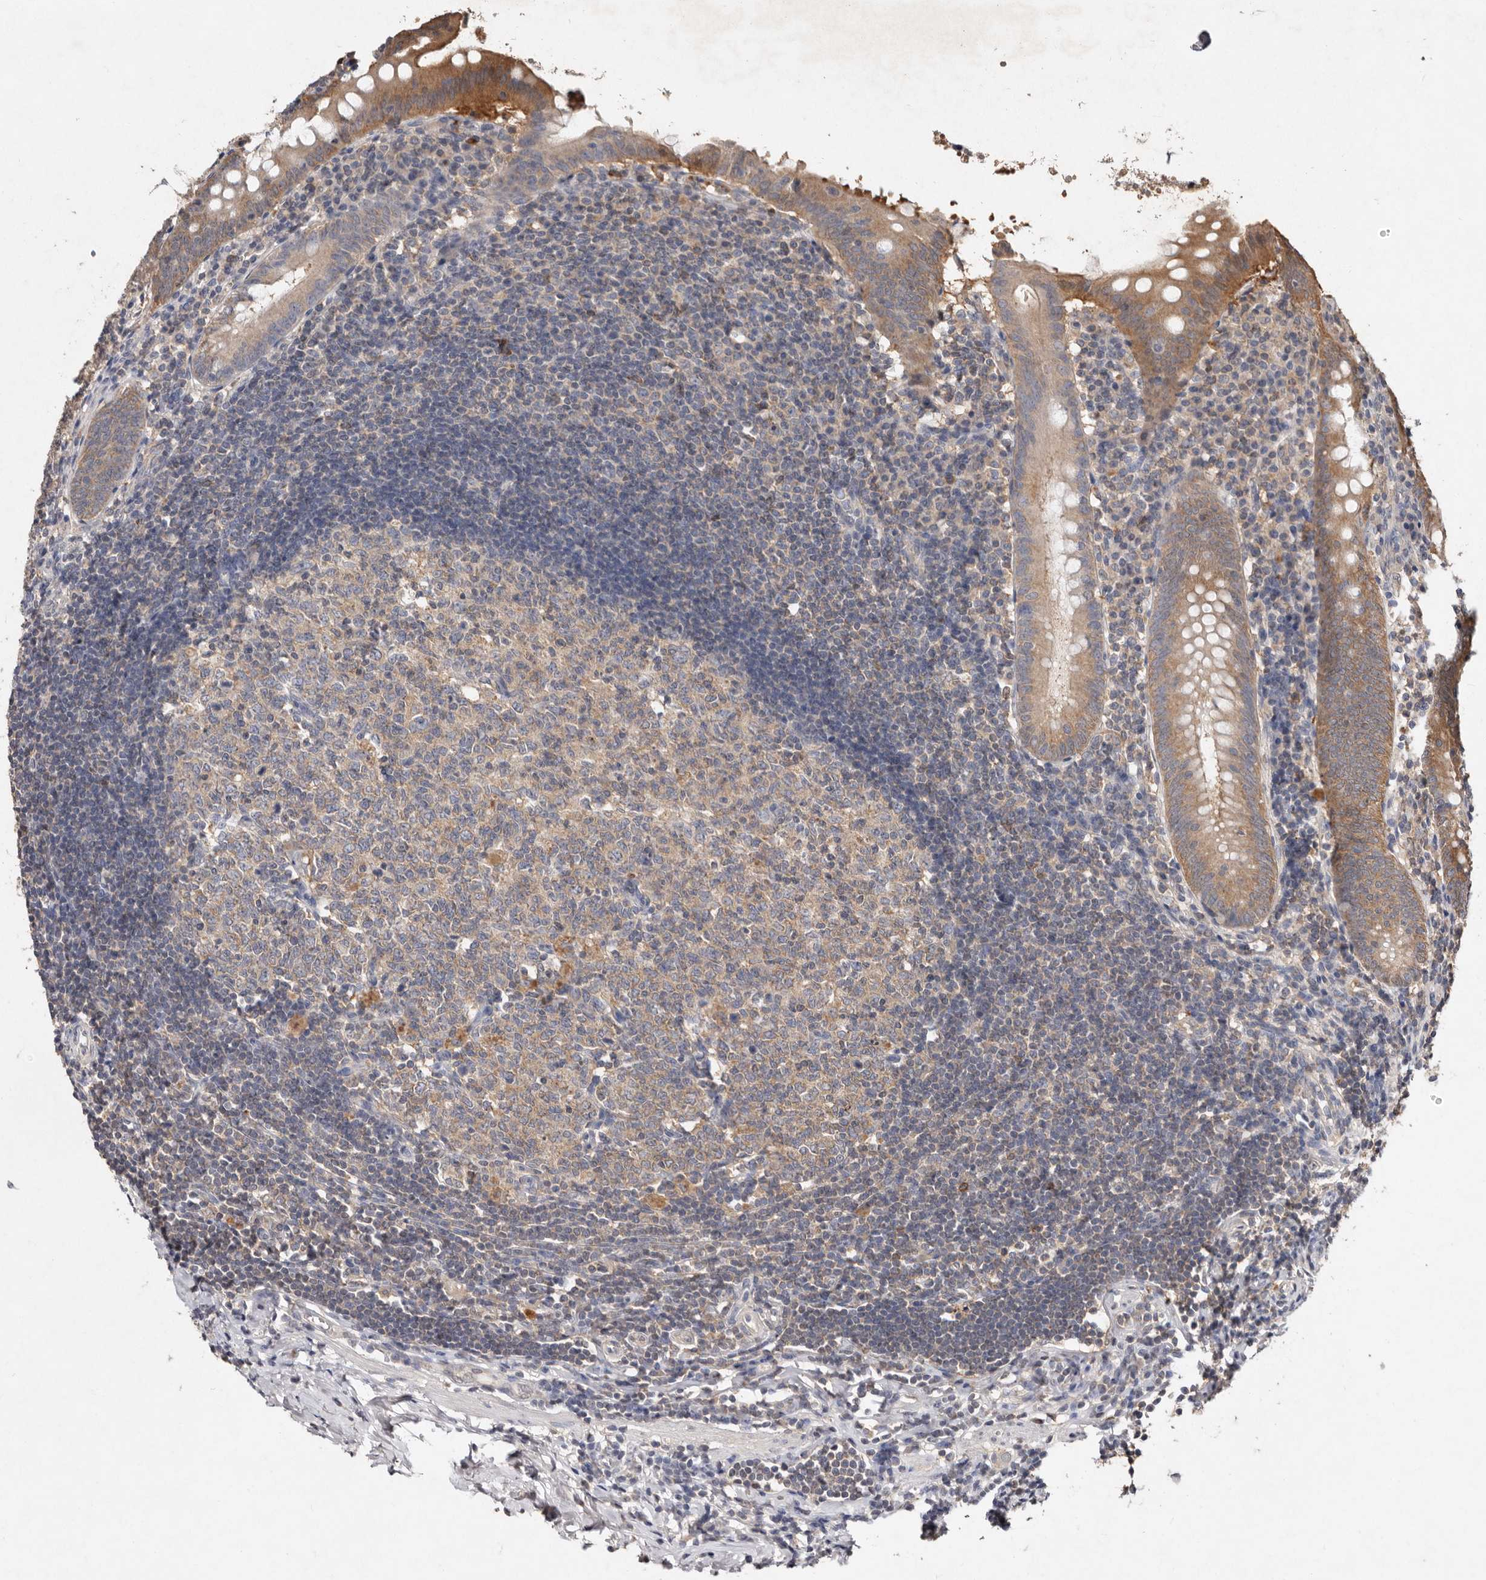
{"staining": {"intensity": "moderate", "quantity": ">75%", "location": "cytoplasmic/membranous"}, "tissue": "appendix", "cell_type": "Glandular cells", "image_type": "normal", "snomed": [{"axis": "morphology", "description": "Normal tissue, NOS"}, {"axis": "topography", "description": "Appendix"}], "caption": "Moderate cytoplasmic/membranous positivity for a protein is identified in about >75% of glandular cells of benign appendix using IHC.", "gene": "EDEM1", "patient": {"sex": "female", "age": 54}}